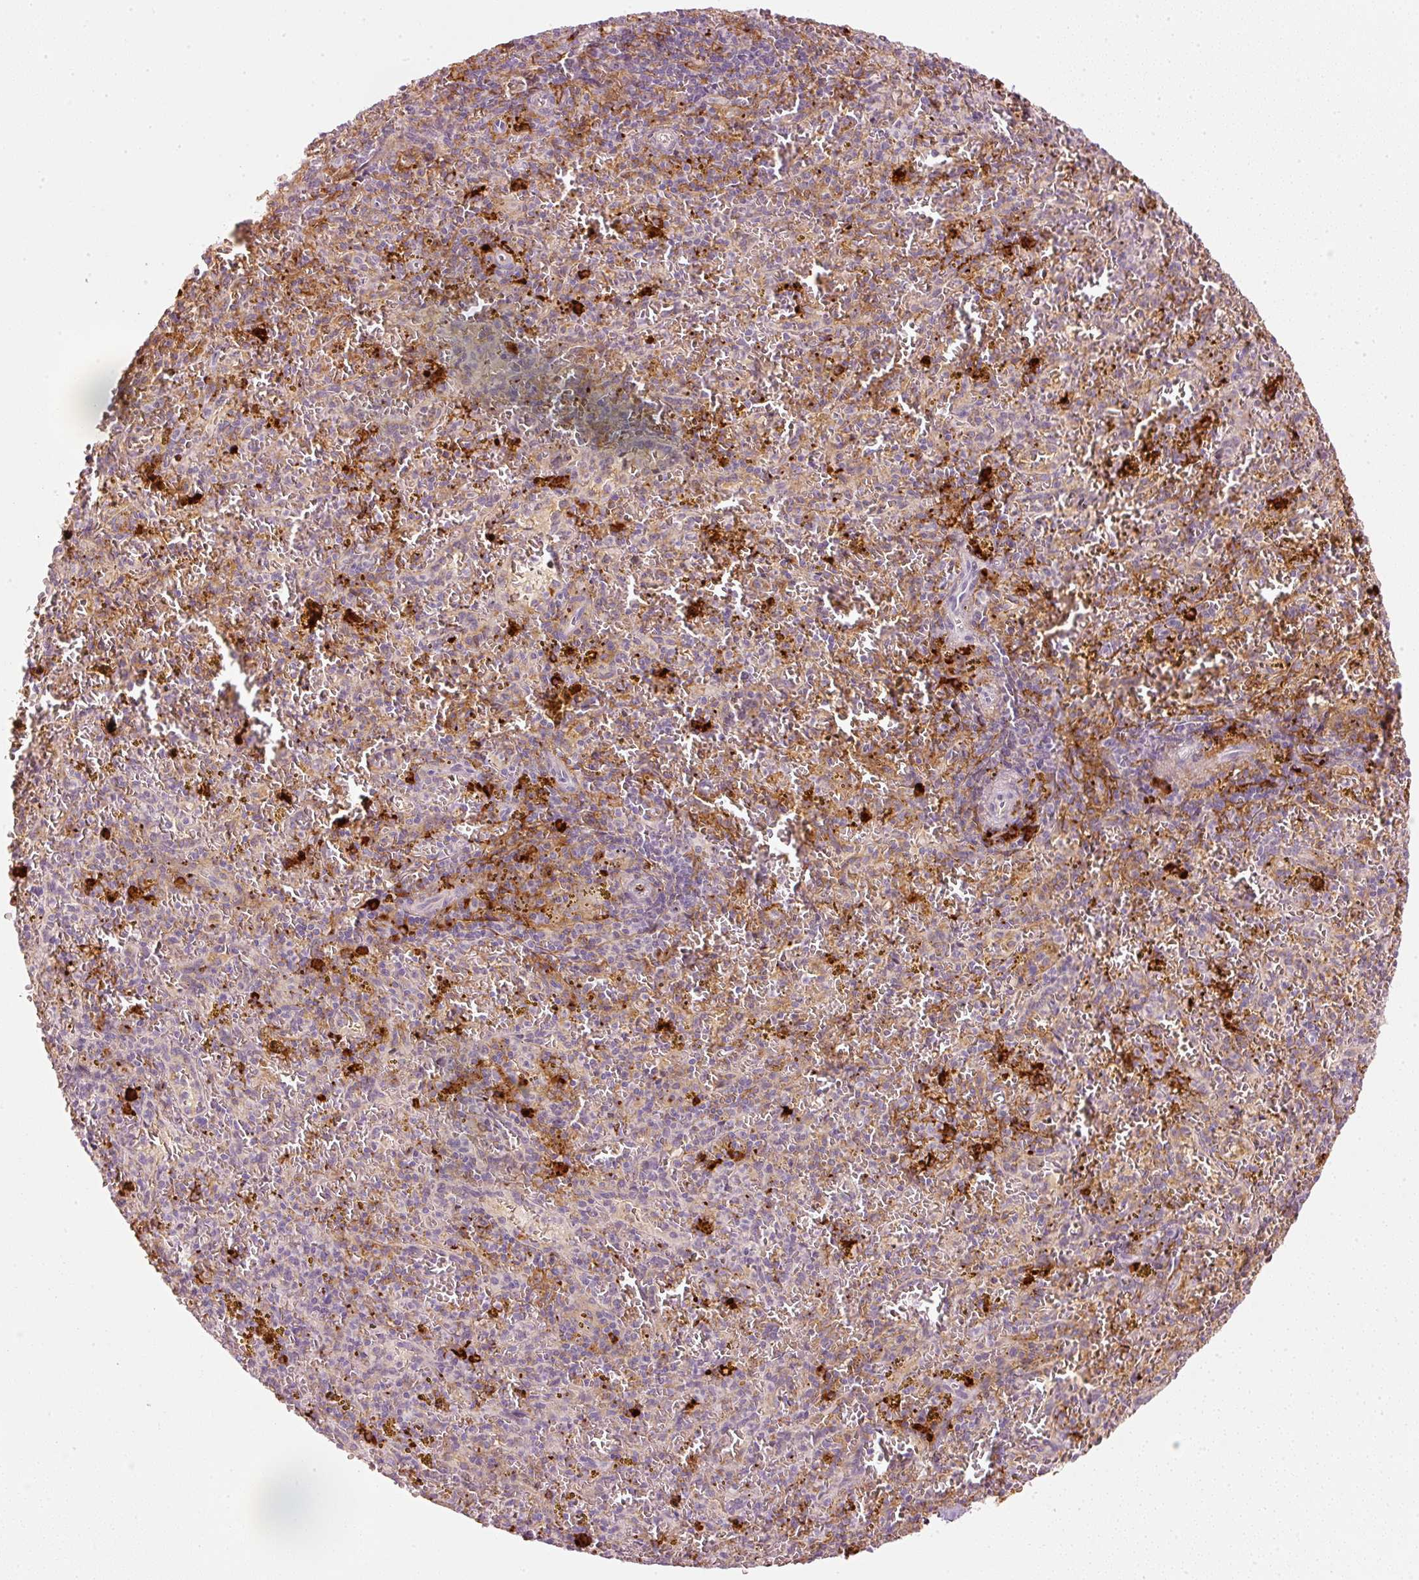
{"staining": {"intensity": "moderate", "quantity": "<25%", "location": "cytoplasmic/membranous"}, "tissue": "spleen", "cell_type": "Cells in red pulp", "image_type": "normal", "snomed": [{"axis": "morphology", "description": "Normal tissue, NOS"}, {"axis": "topography", "description": "Spleen"}], "caption": "Immunohistochemistry (DAB (3,3'-diaminobenzidine)) staining of unremarkable human spleen reveals moderate cytoplasmic/membranous protein staining in approximately <25% of cells in red pulp.", "gene": "VCAM1", "patient": {"sex": "male", "age": 57}}